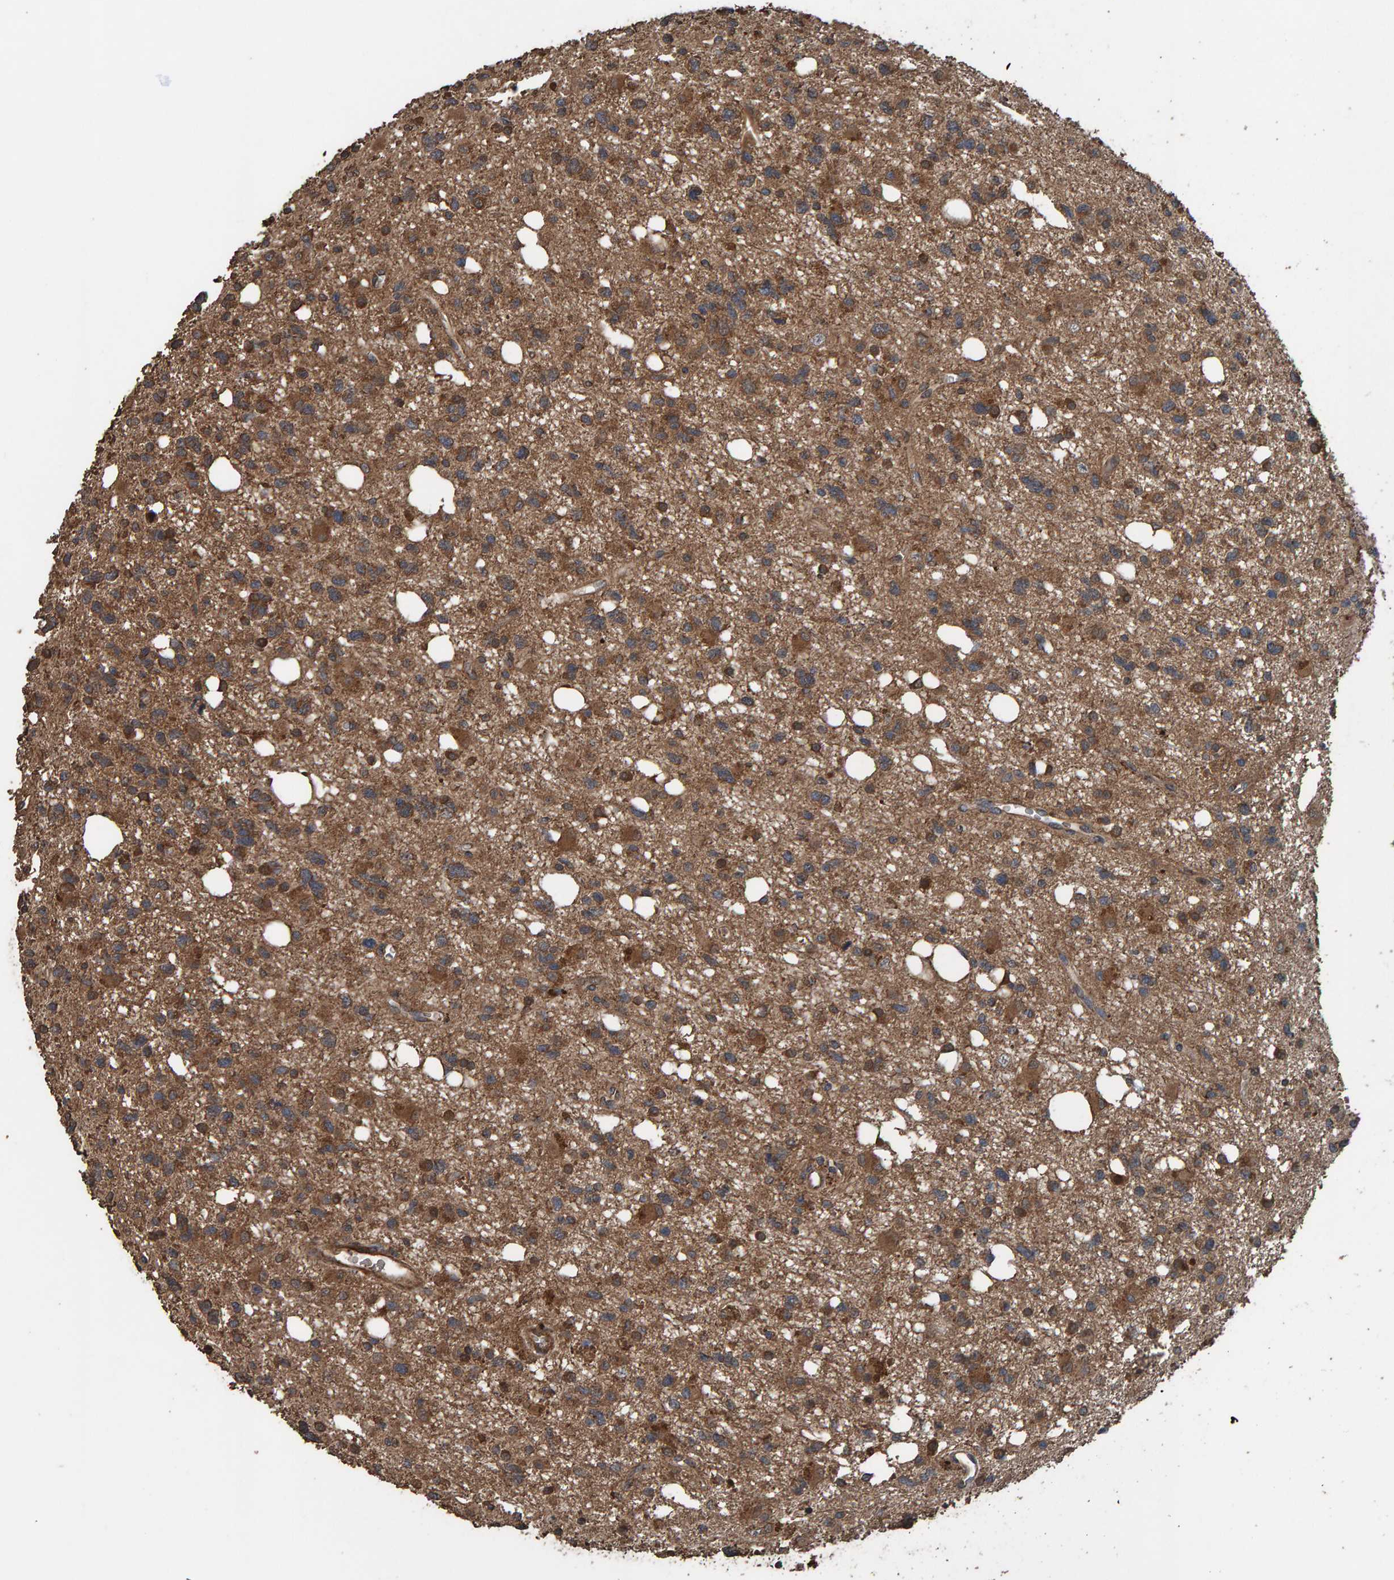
{"staining": {"intensity": "moderate", "quantity": ">75%", "location": "cytoplasmic/membranous"}, "tissue": "glioma", "cell_type": "Tumor cells", "image_type": "cancer", "snomed": [{"axis": "morphology", "description": "Glioma, malignant, High grade"}, {"axis": "topography", "description": "Brain"}], "caption": "DAB immunohistochemical staining of human glioma exhibits moderate cytoplasmic/membranous protein expression in about >75% of tumor cells.", "gene": "DUS1L", "patient": {"sex": "female", "age": 62}}